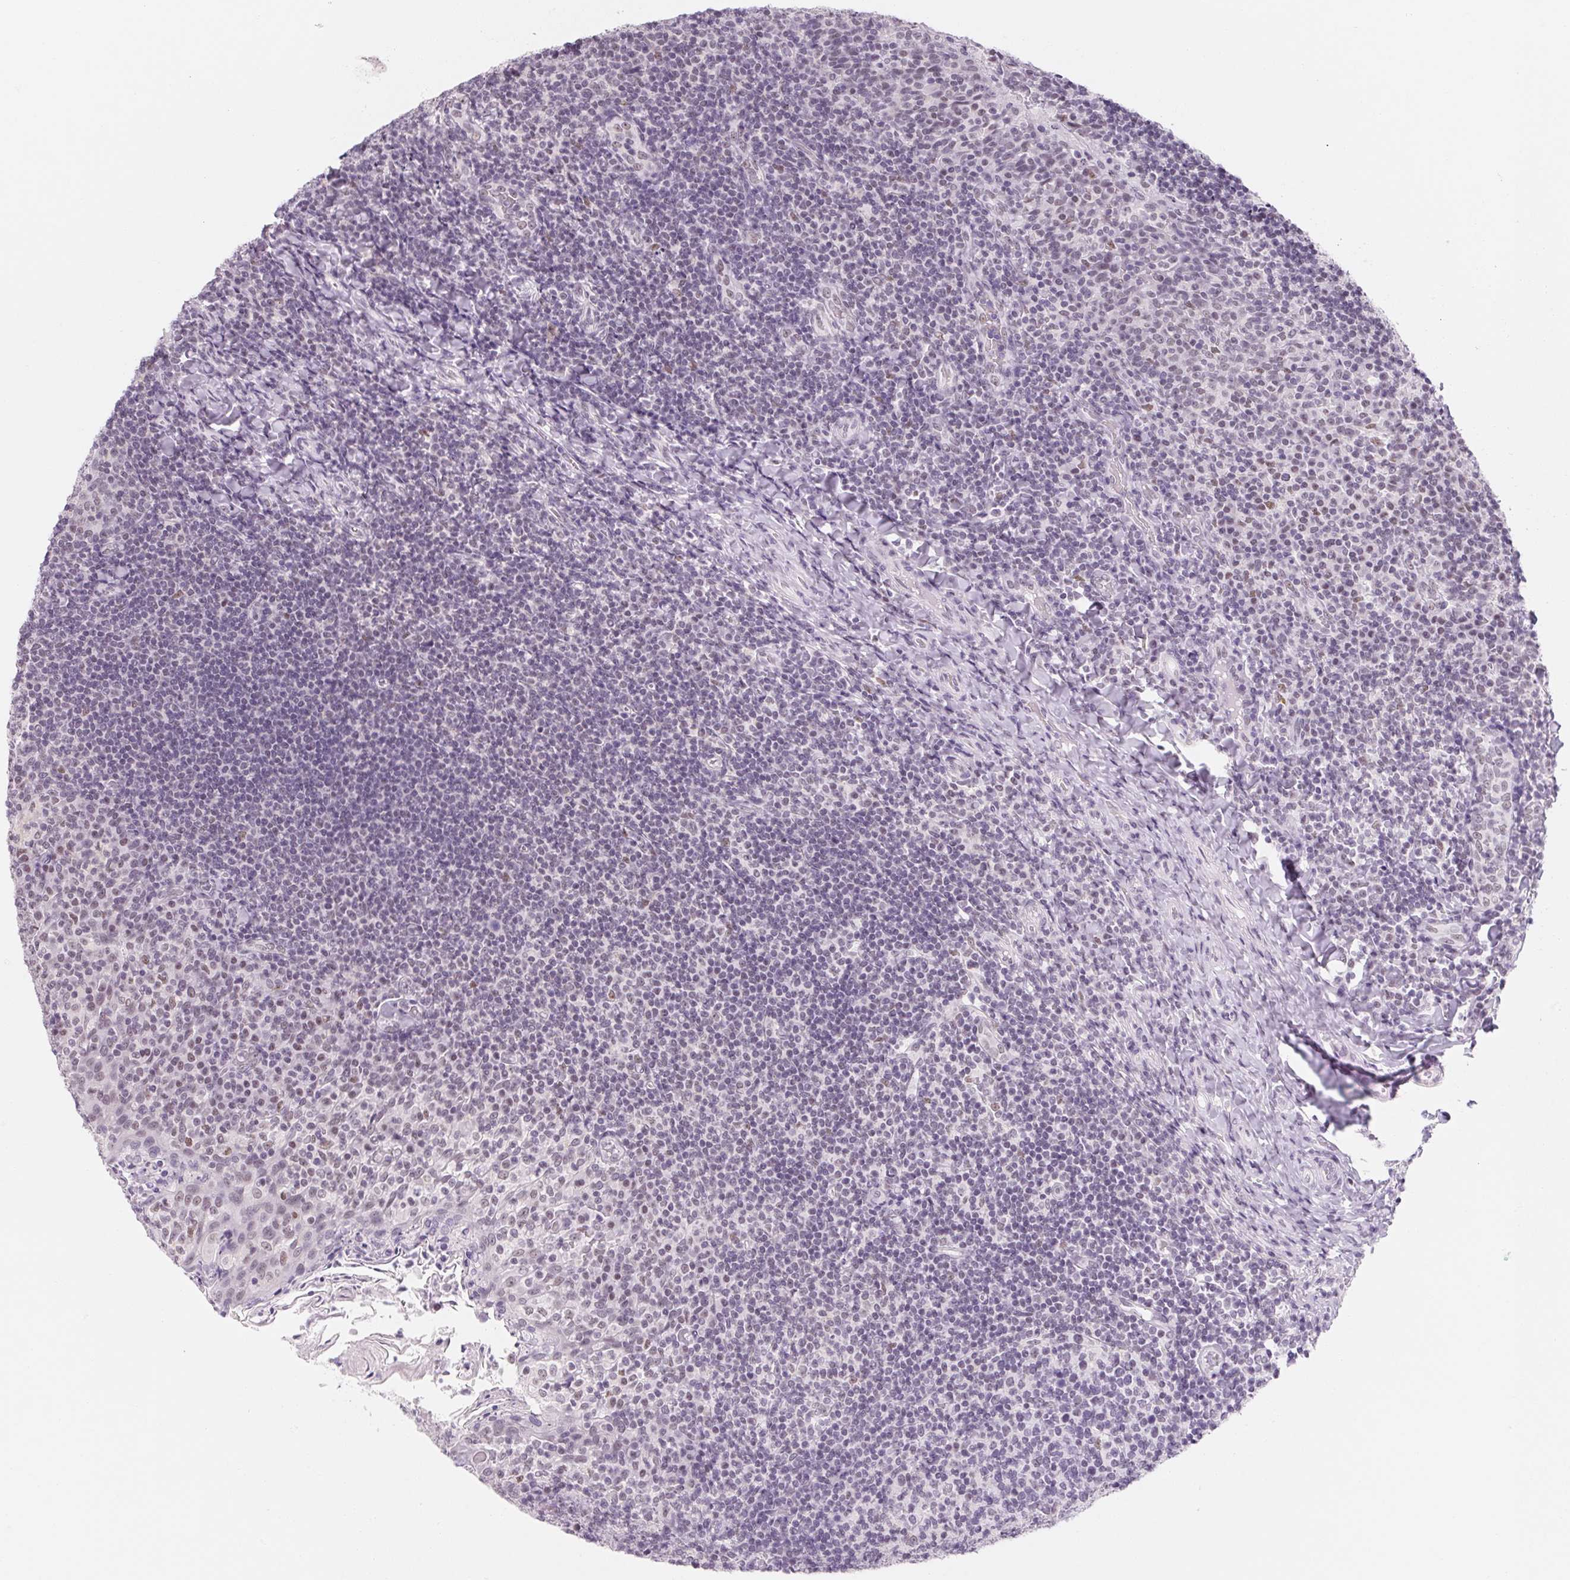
{"staining": {"intensity": "moderate", "quantity": "<25%", "location": "nuclear"}, "tissue": "tonsil", "cell_type": "Germinal center cells", "image_type": "normal", "snomed": [{"axis": "morphology", "description": "Normal tissue, NOS"}, {"axis": "topography", "description": "Tonsil"}], "caption": "Immunohistochemistry micrograph of unremarkable human tonsil stained for a protein (brown), which displays low levels of moderate nuclear expression in approximately <25% of germinal center cells.", "gene": "ZIC4", "patient": {"sex": "female", "age": 10}}